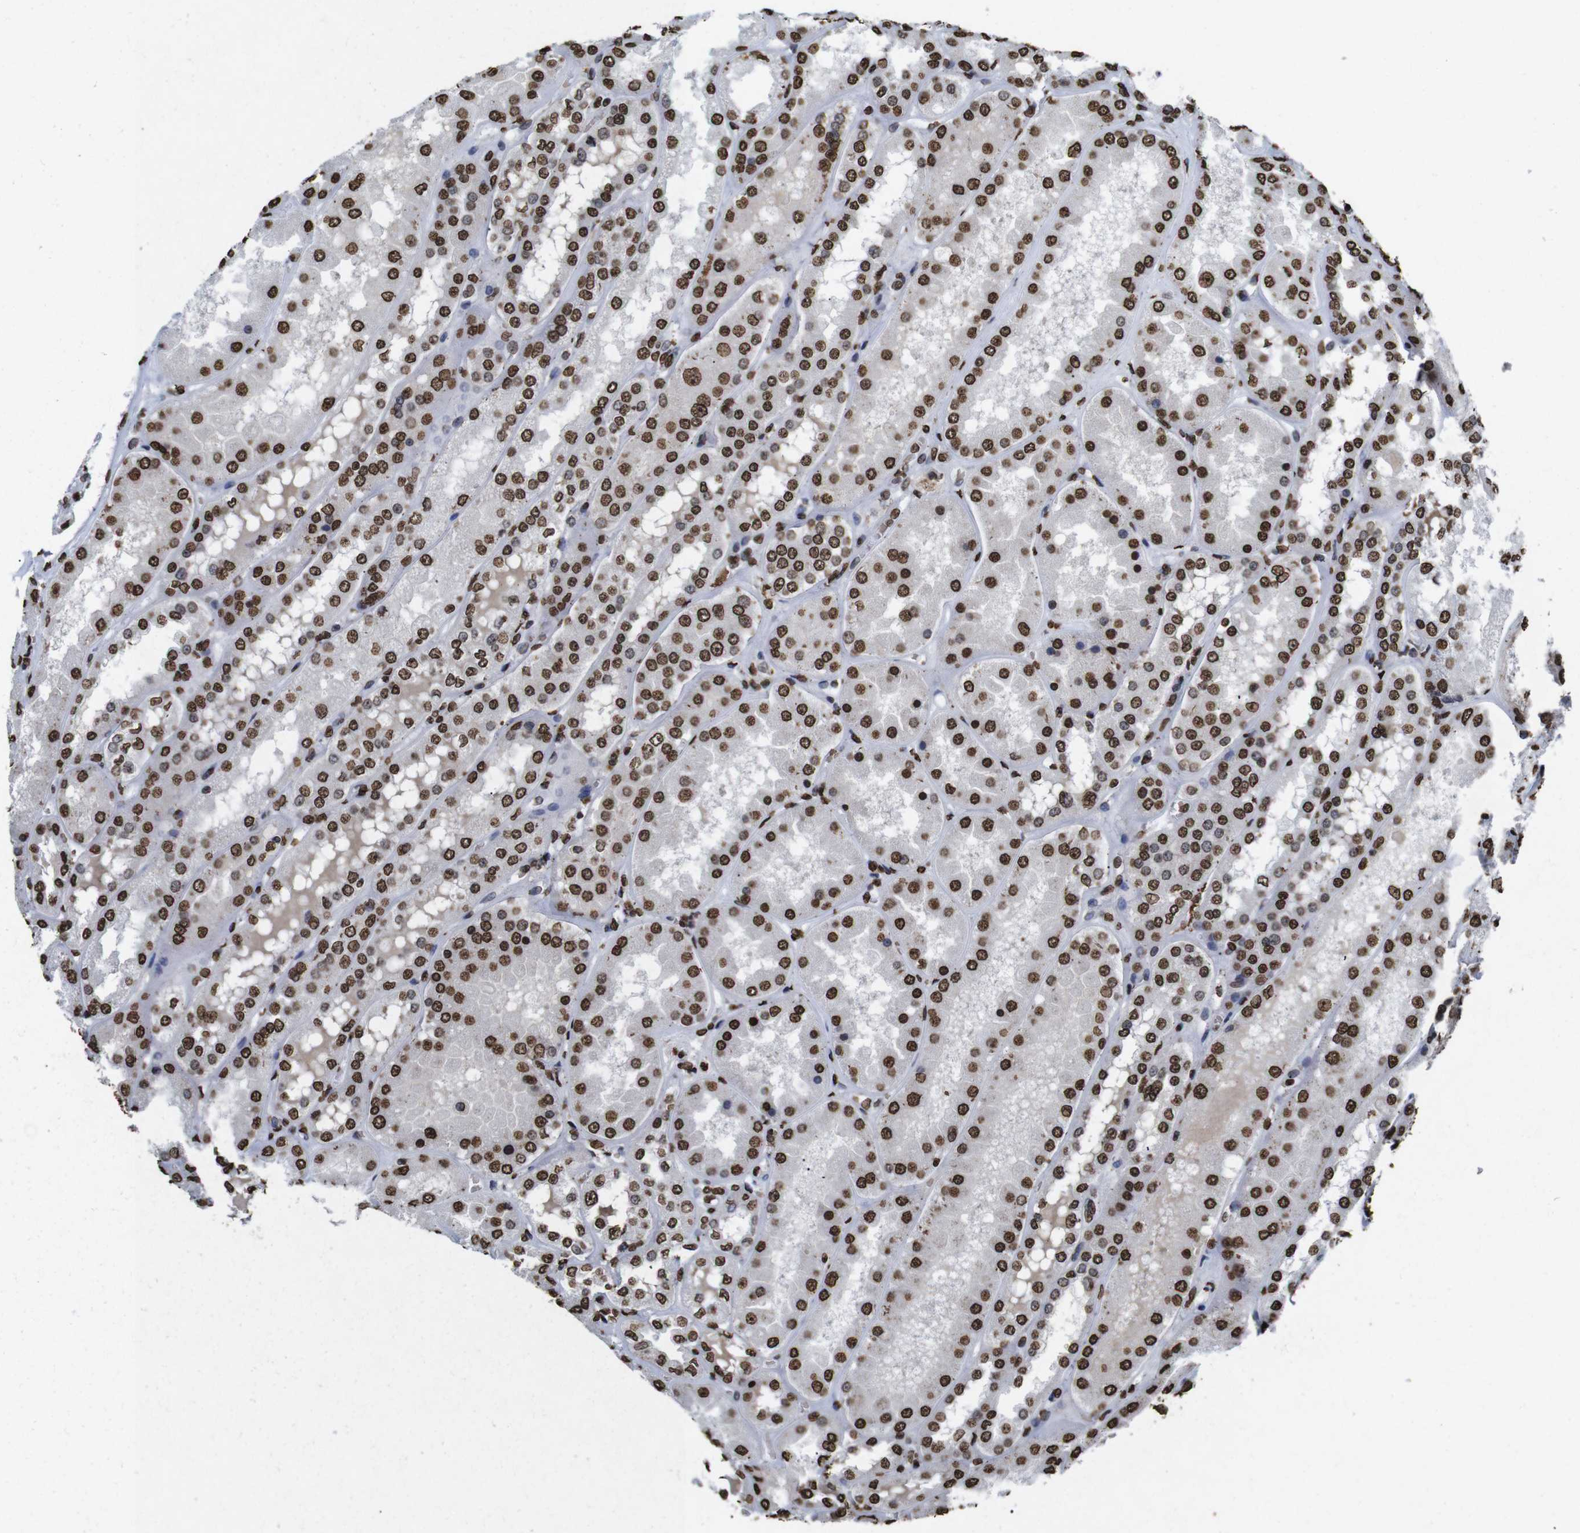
{"staining": {"intensity": "strong", "quantity": "25%-75%", "location": "nuclear"}, "tissue": "kidney", "cell_type": "Cells in glomeruli", "image_type": "normal", "snomed": [{"axis": "morphology", "description": "Normal tissue, NOS"}, {"axis": "topography", "description": "Kidney"}], "caption": "Benign kidney was stained to show a protein in brown. There is high levels of strong nuclear staining in approximately 25%-75% of cells in glomeruli. (Brightfield microscopy of DAB IHC at high magnification).", "gene": "MDM2", "patient": {"sex": "female", "age": 56}}